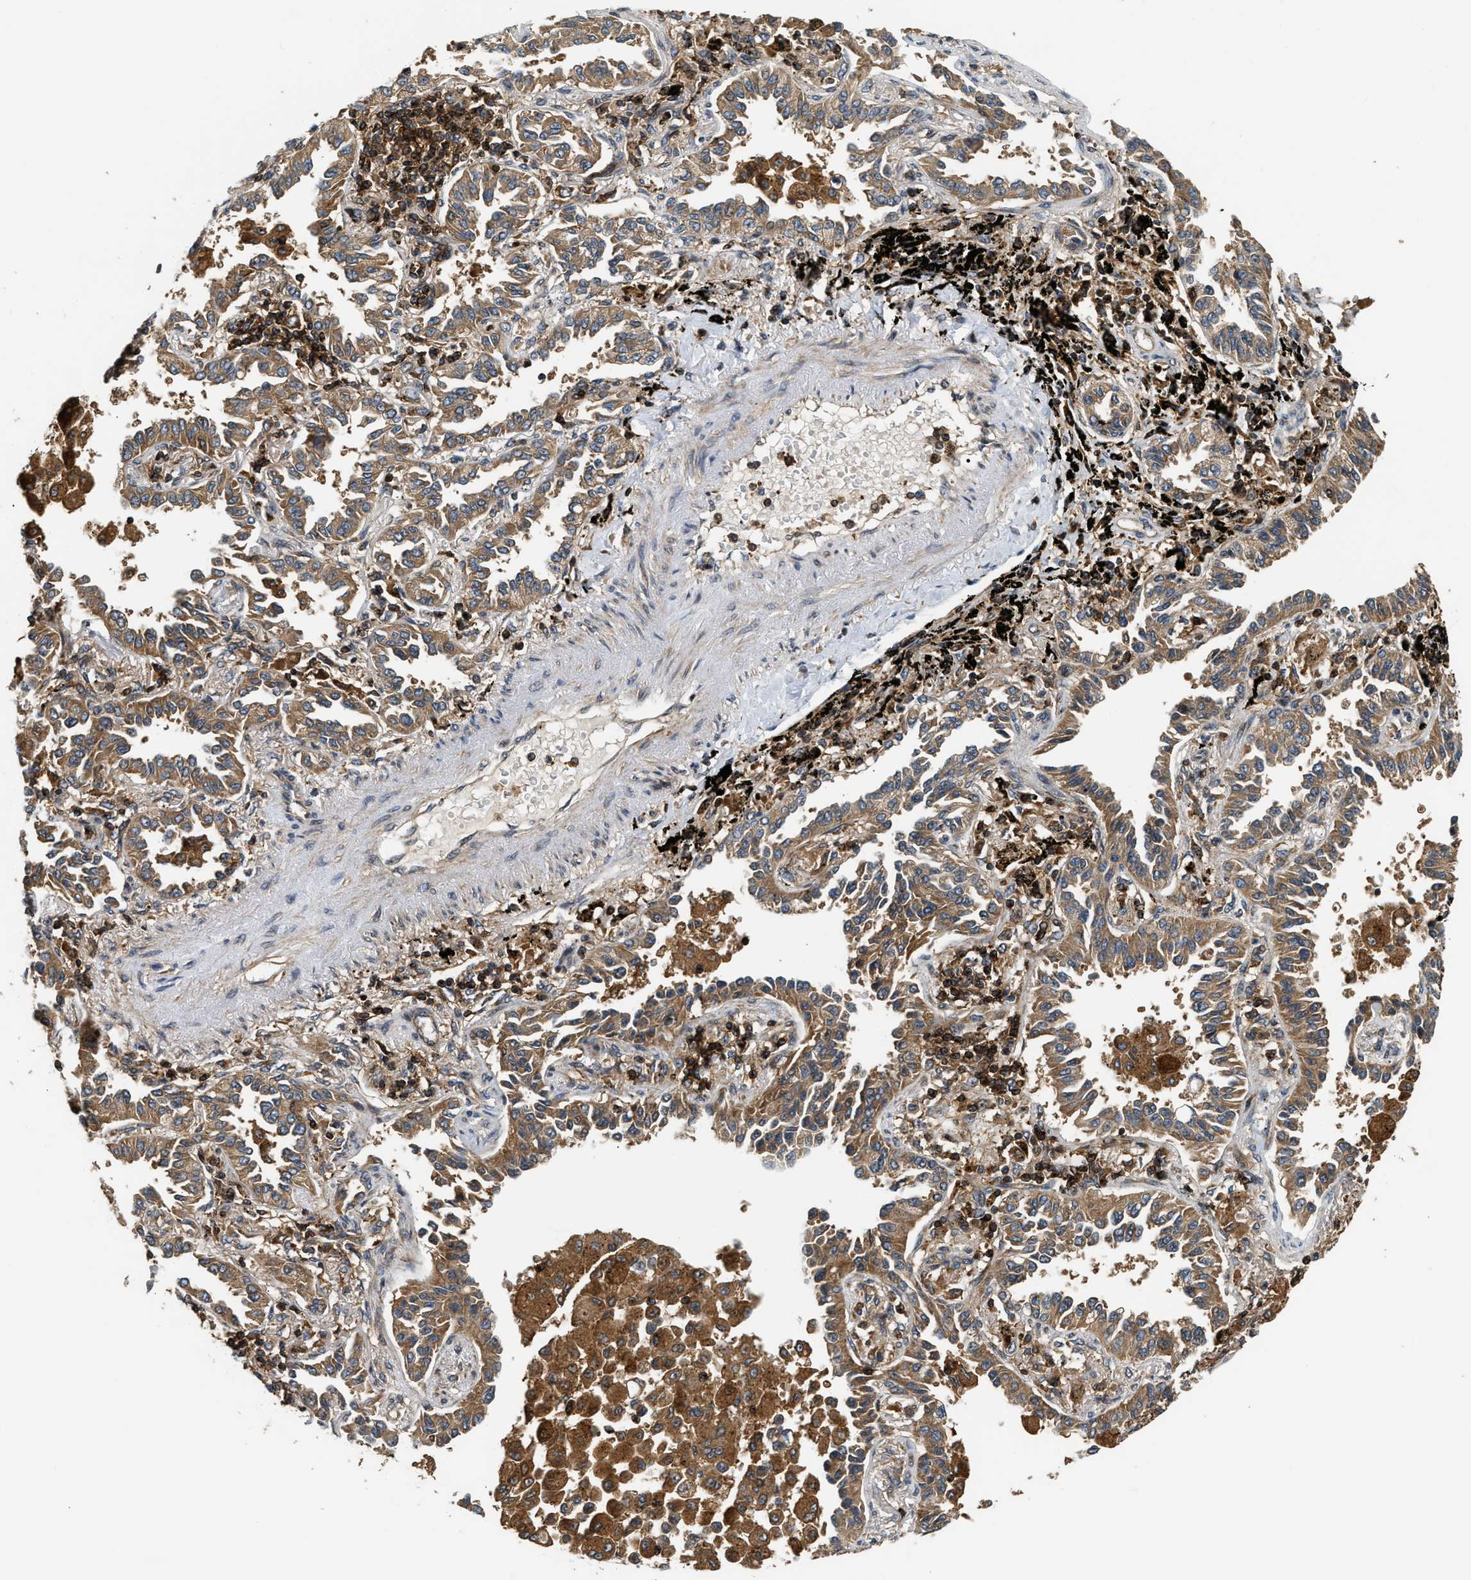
{"staining": {"intensity": "moderate", "quantity": ">75%", "location": "cytoplasmic/membranous"}, "tissue": "lung cancer", "cell_type": "Tumor cells", "image_type": "cancer", "snomed": [{"axis": "morphology", "description": "Normal tissue, NOS"}, {"axis": "morphology", "description": "Adenocarcinoma, NOS"}, {"axis": "topography", "description": "Lung"}], "caption": "Immunohistochemistry (DAB (3,3'-diaminobenzidine)) staining of lung adenocarcinoma shows moderate cytoplasmic/membranous protein staining in approximately >75% of tumor cells. Immunohistochemistry stains the protein of interest in brown and the nuclei are stained blue.", "gene": "SNX5", "patient": {"sex": "male", "age": 59}}